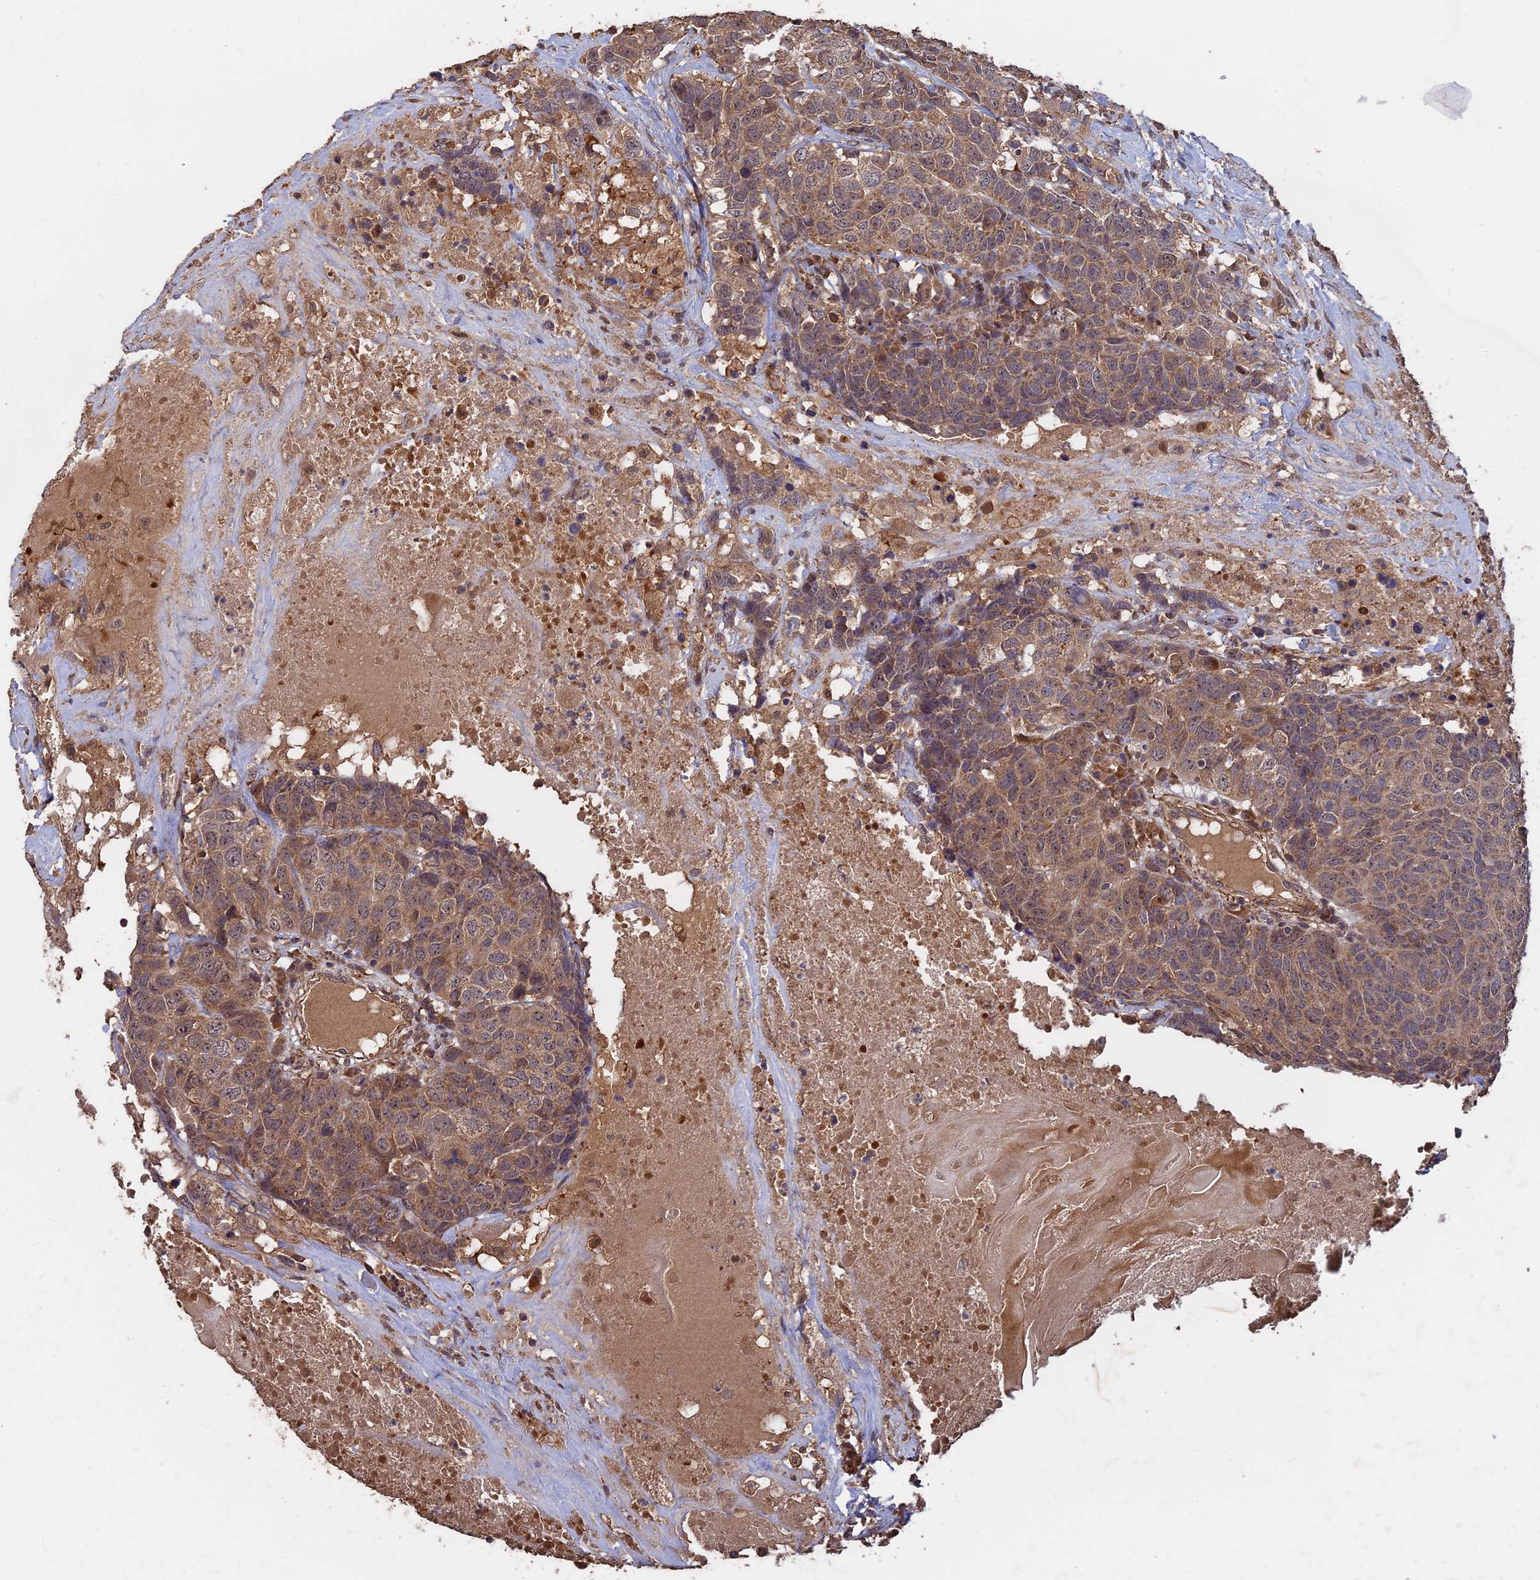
{"staining": {"intensity": "moderate", "quantity": "25%-75%", "location": "cytoplasmic/membranous"}, "tissue": "head and neck cancer", "cell_type": "Tumor cells", "image_type": "cancer", "snomed": [{"axis": "morphology", "description": "Squamous cell carcinoma, NOS"}, {"axis": "topography", "description": "Head-Neck"}], "caption": "Human head and neck squamous cell carcinoma stained with a brown dye shows moderate cytoplasmic/membranous positive expression in about 25%-75% of tumor cells.", "gene": "SAC3D1", "patient": {"sex": "male", "age": 66}}